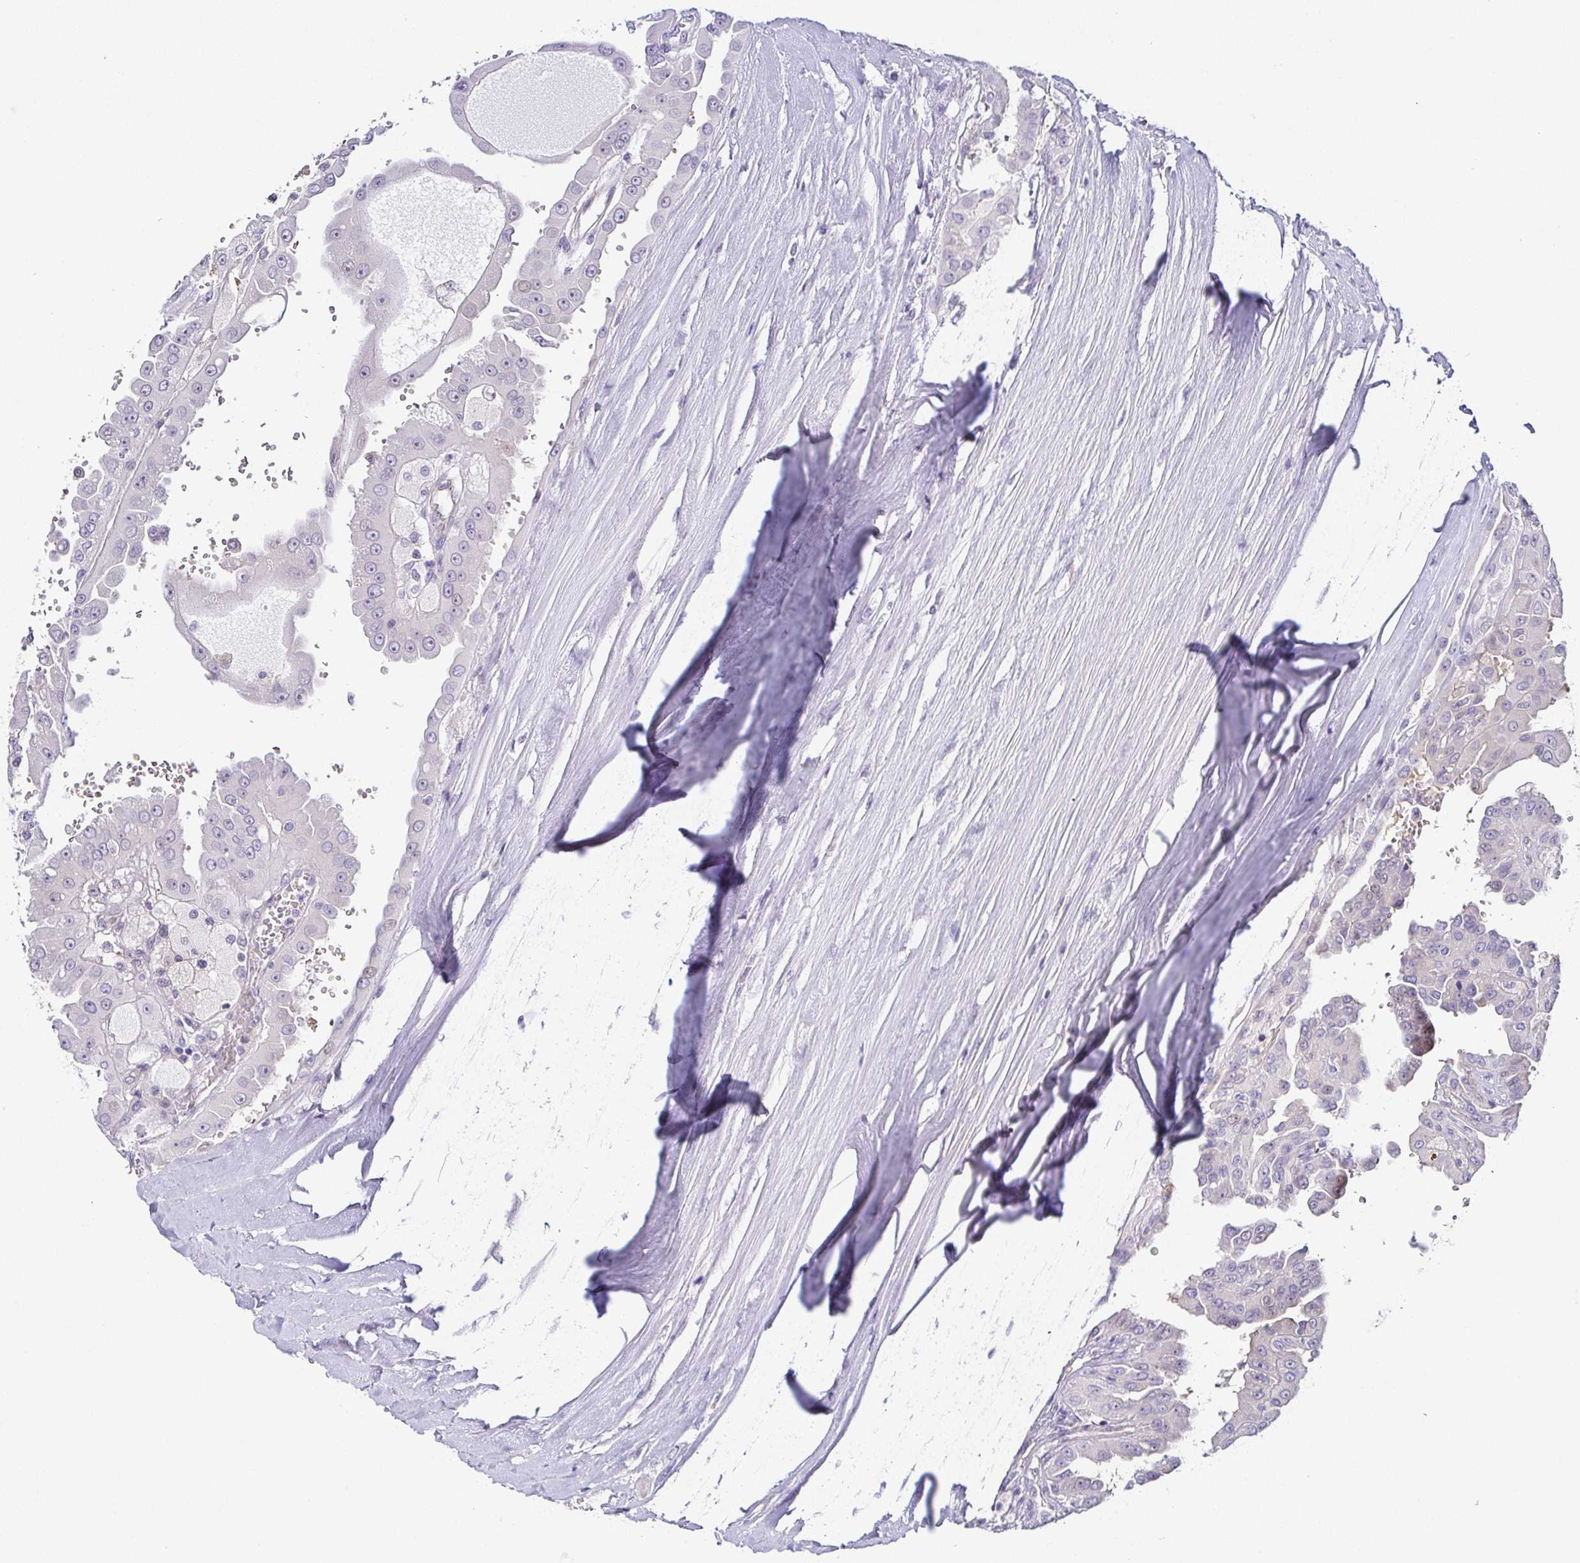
{"staining": {"intensity": "negative", "quantity": "none", "location": "none"}, "tissue": "renal cancer", "cell_type": "Tumor cells", "image_type": "cancer", "snomed": [{"axis": "morphology", "description": "Adenocarcinoma, NOS"}, {"axis": "topography", "description": "Kidney"}], "caption": "IHC of adenocarcinoma (renal) displays no positivity in tumor cells.", "gene": "FAM162B", "patient": {"sex": "male", "age": 58}}